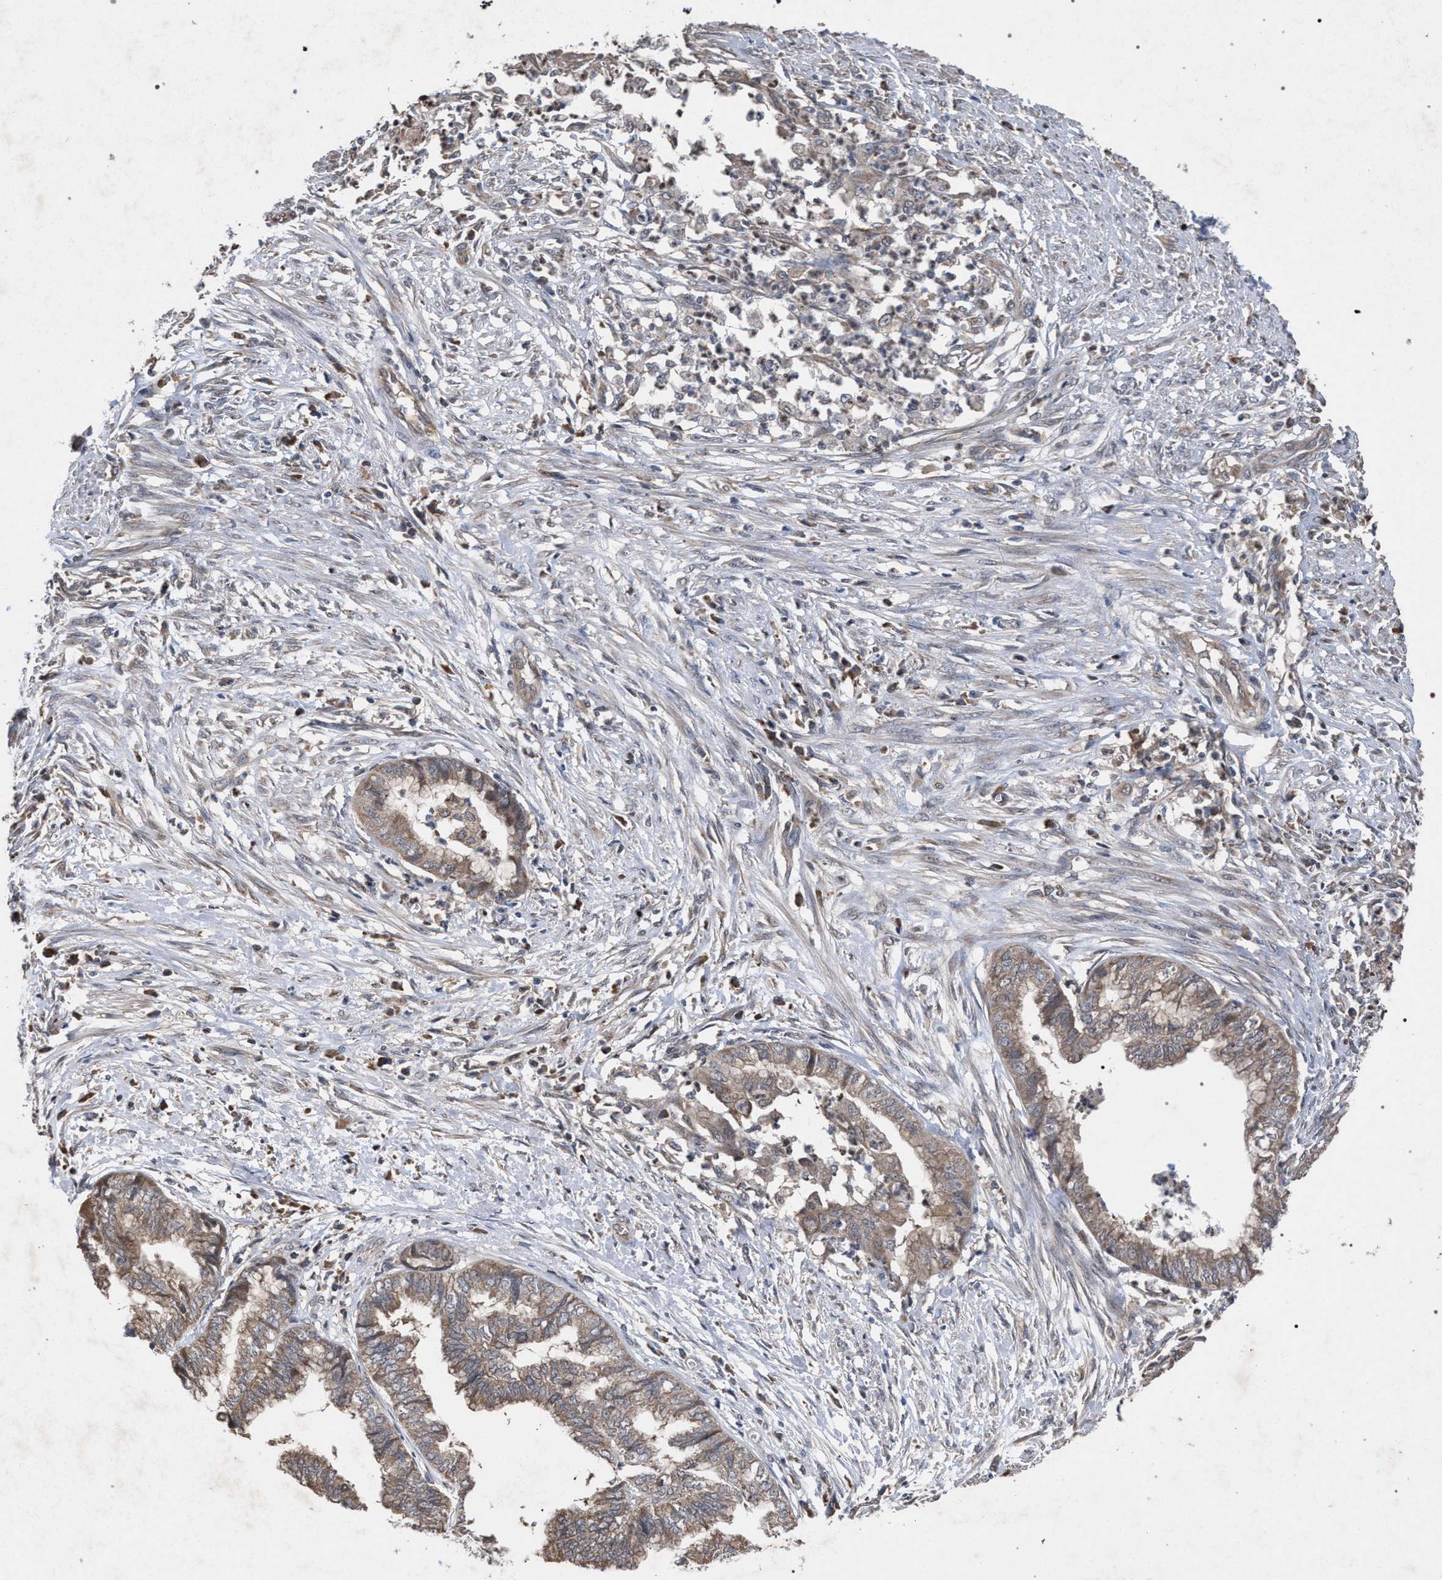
{"staining": {"intensity": "weak", "quantity": ">75%", "location": "cytoplasmic/membranous"}, "tissue": "endometrial cancer", "cell_type": "Tumor cells", "image_type": "cancer", "snomed": [{"axis": "morphology", "description": "Necrosis, NOS"}, {"axis": "morphology", "description": "Adenocarcinoma, NOS"}, {"axis": "topography", "description": "Endometrium"}], "caption": "Brown immunohistochemical staining in human endometrial cancer (adenocarcinoma) displays weak cytoplasmic/membranous positivity in about >75% of tumor cells.", "gene": "SLC4A4", "patient": {"sex": "female", "age": 79}}